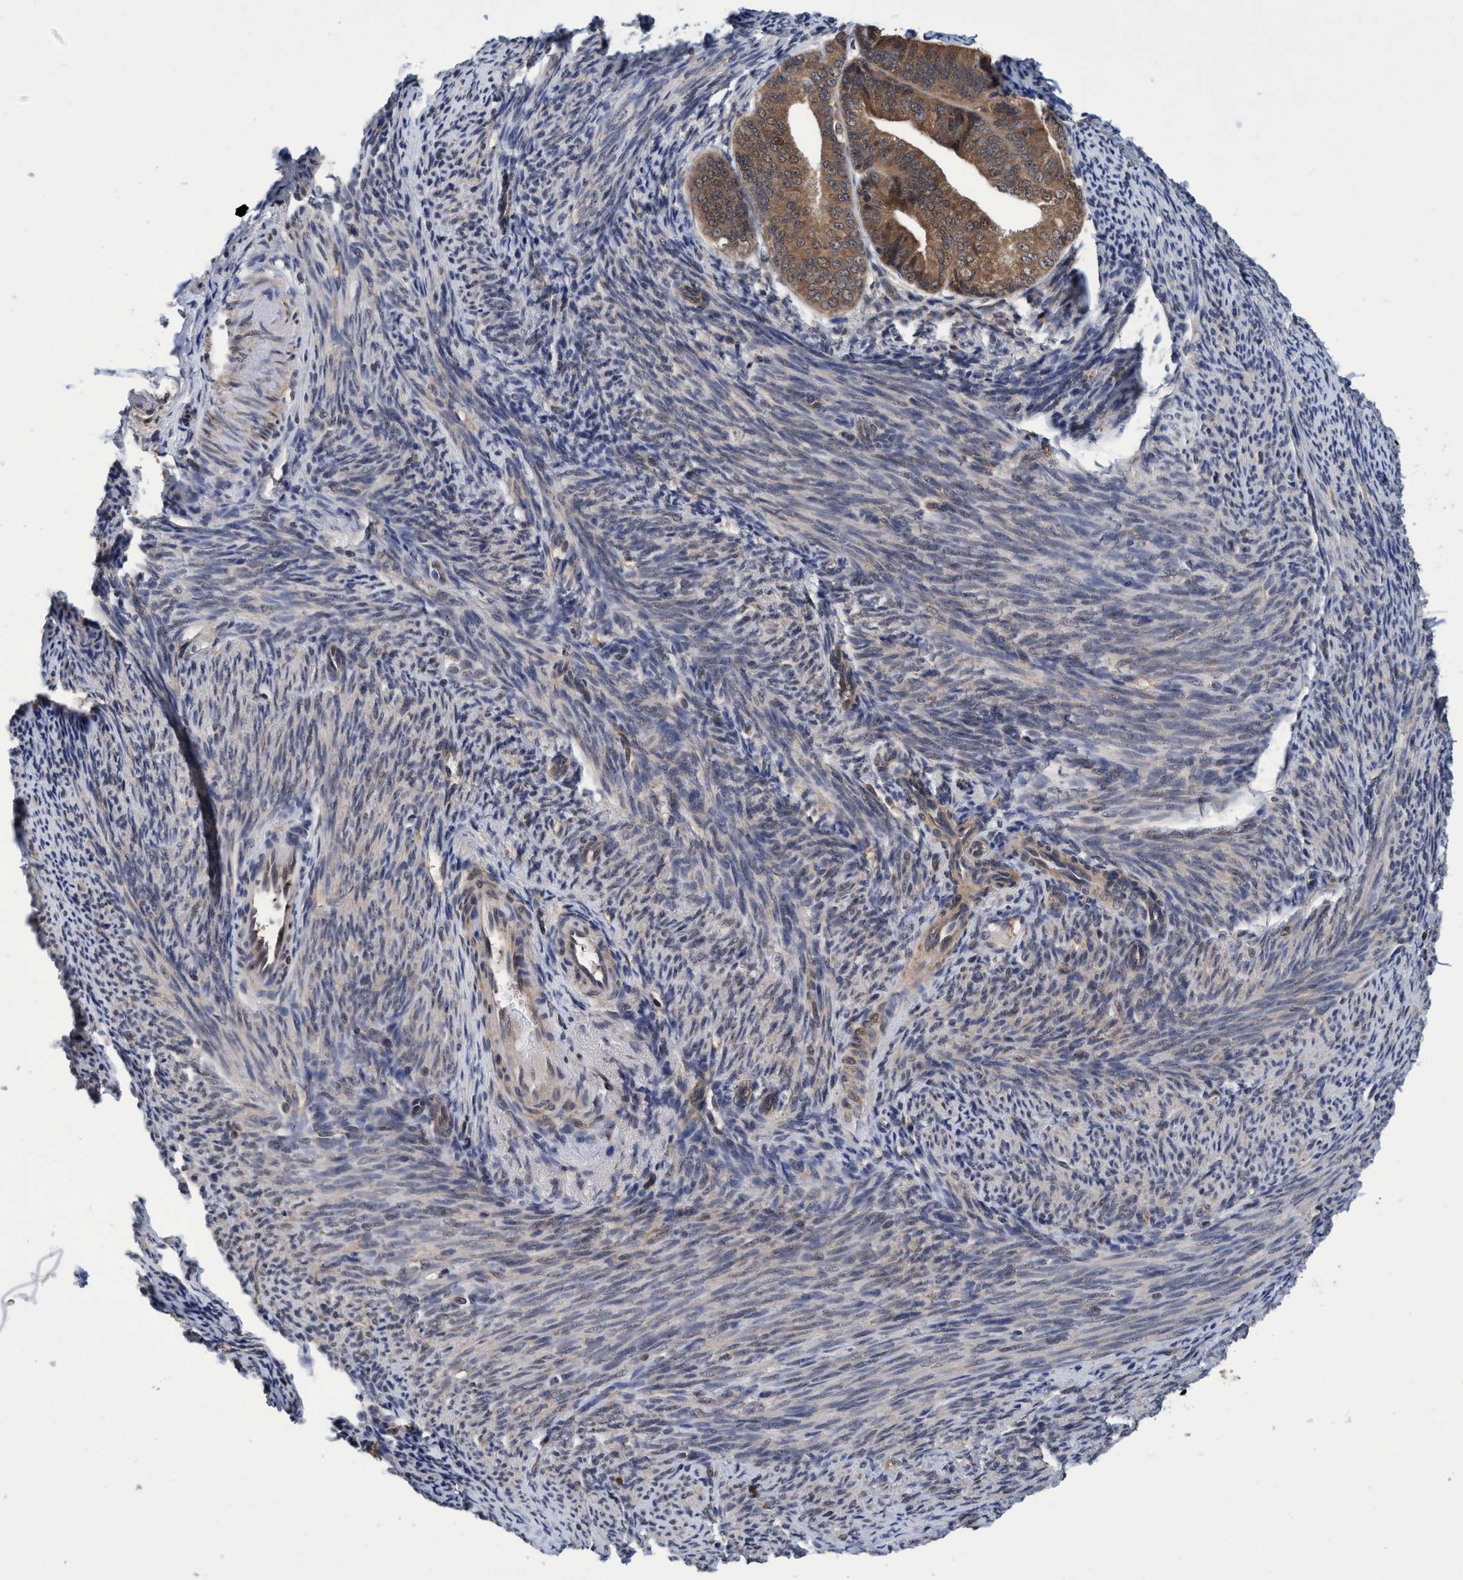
{"staining": {"intensity": "moderate", "quantity": ">75%", "location": "cytoplasmic/membranous"}, "tissue": "endometrial cancer", "cell_type": "Tumor cells", "image_type": "cancer", "snomed": [{"axis": "morphology", "description": "Adenocarcinoma, NOS"}, {"axis": "topography", "description": "Endometrium"}], "caption": "Brown immunohistochemical staining in human endometrial adenocarcinoma shows moderate cytoplasmic/membranous expression in about >75% of tumor cells.", "gene": "PSMD12", "patient": {"sex": "female", "age": 63}}